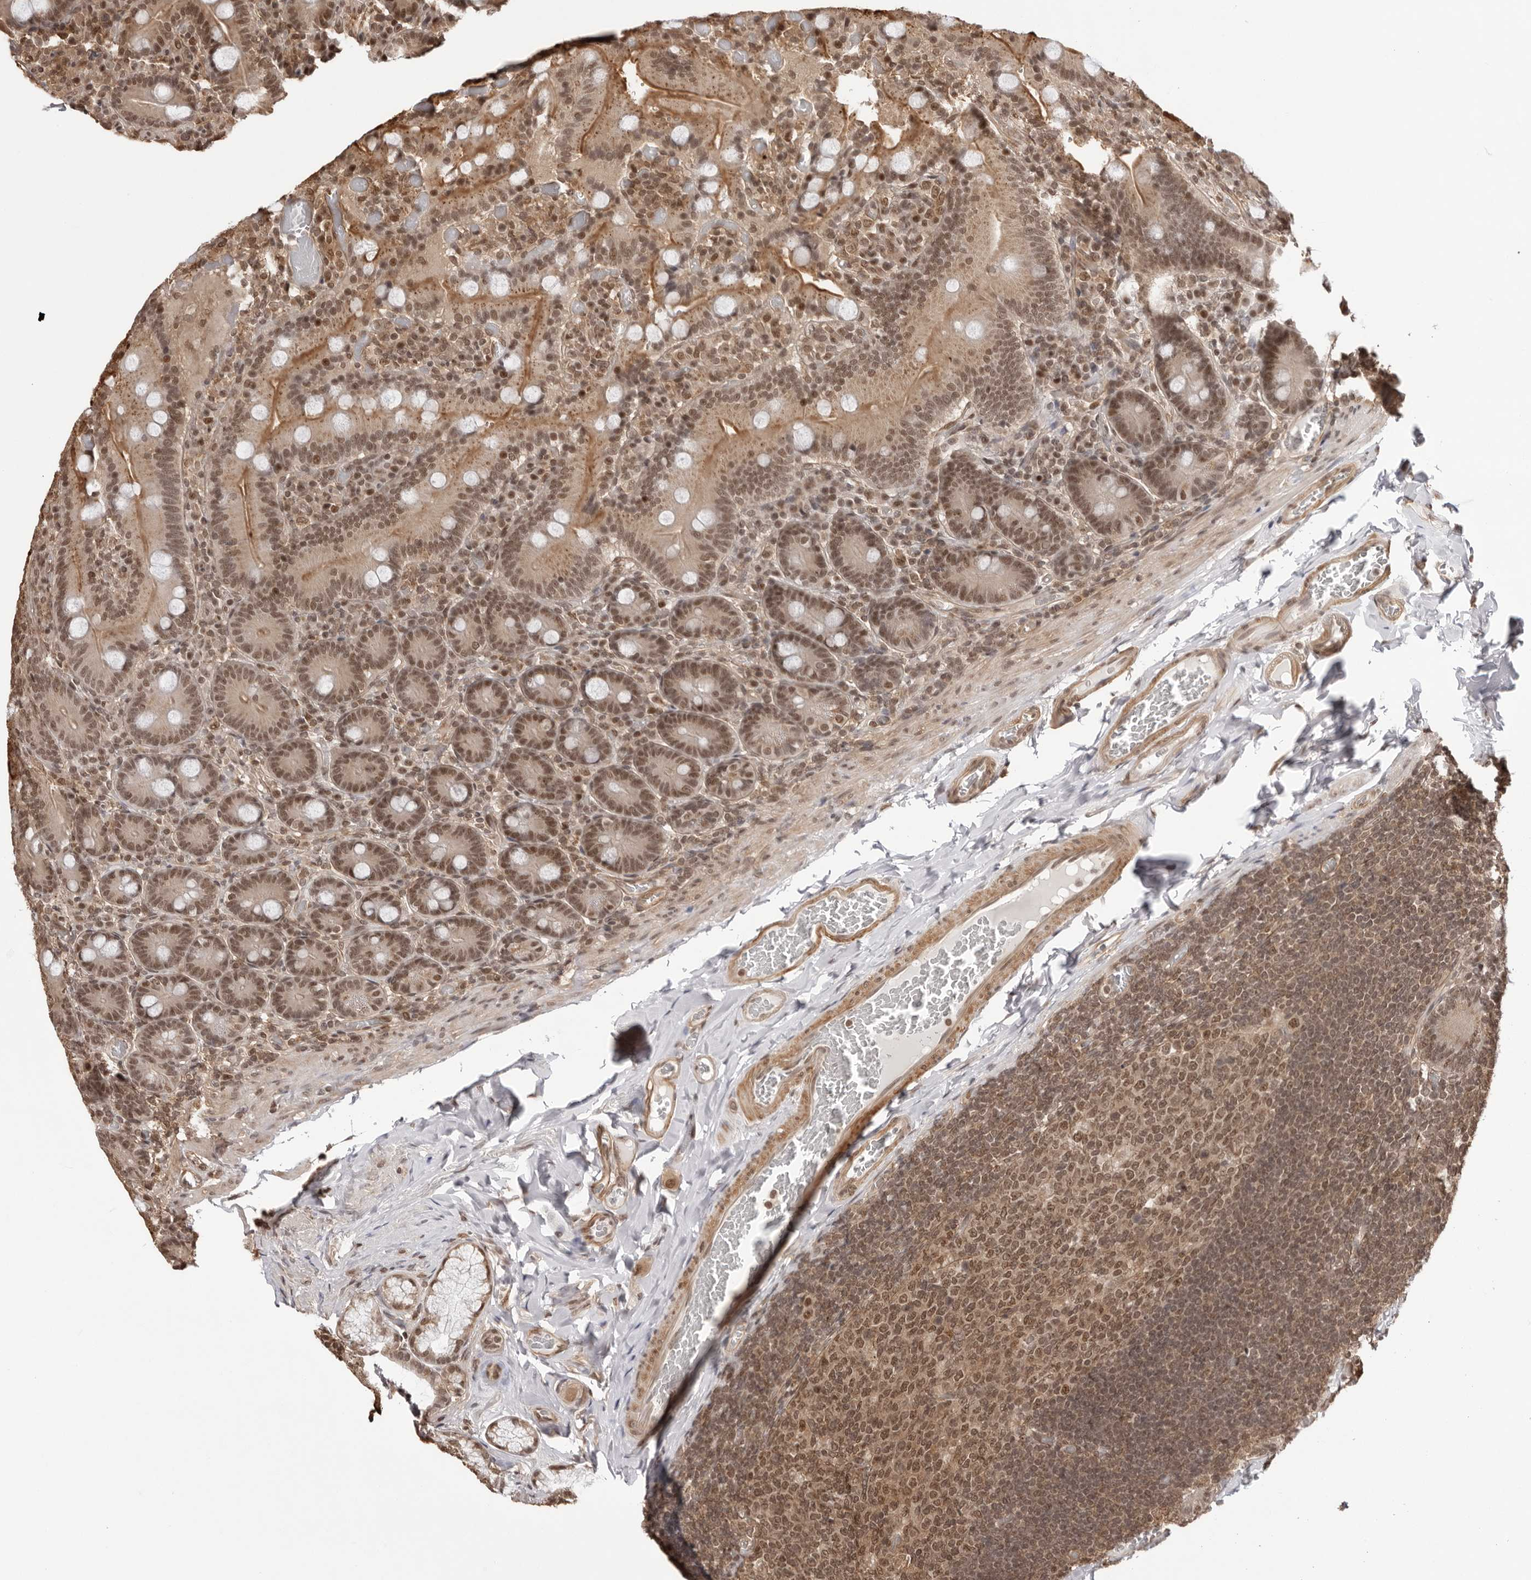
{"staining": {"intensity": "moderate", "quantity": ">75%", "location": "cytoplasmic/membranous,nuclear"}, "tissue": "duodenum", "cell_type": "Glandular cells", "image_type": "normal", "snomed": [{"axis": "morphology", "description": "Normal tissue, NOS"}, {"axis": "topography", "description": "Duodenum"}], "caption": "Duodenum stained with a brown dye reveals moderate cytoplasmic/membranous,nuclear positive staining in about >75% of glandular cells.", "gene": "SDE2", "patient": {"sex": "female", "age": 62}}